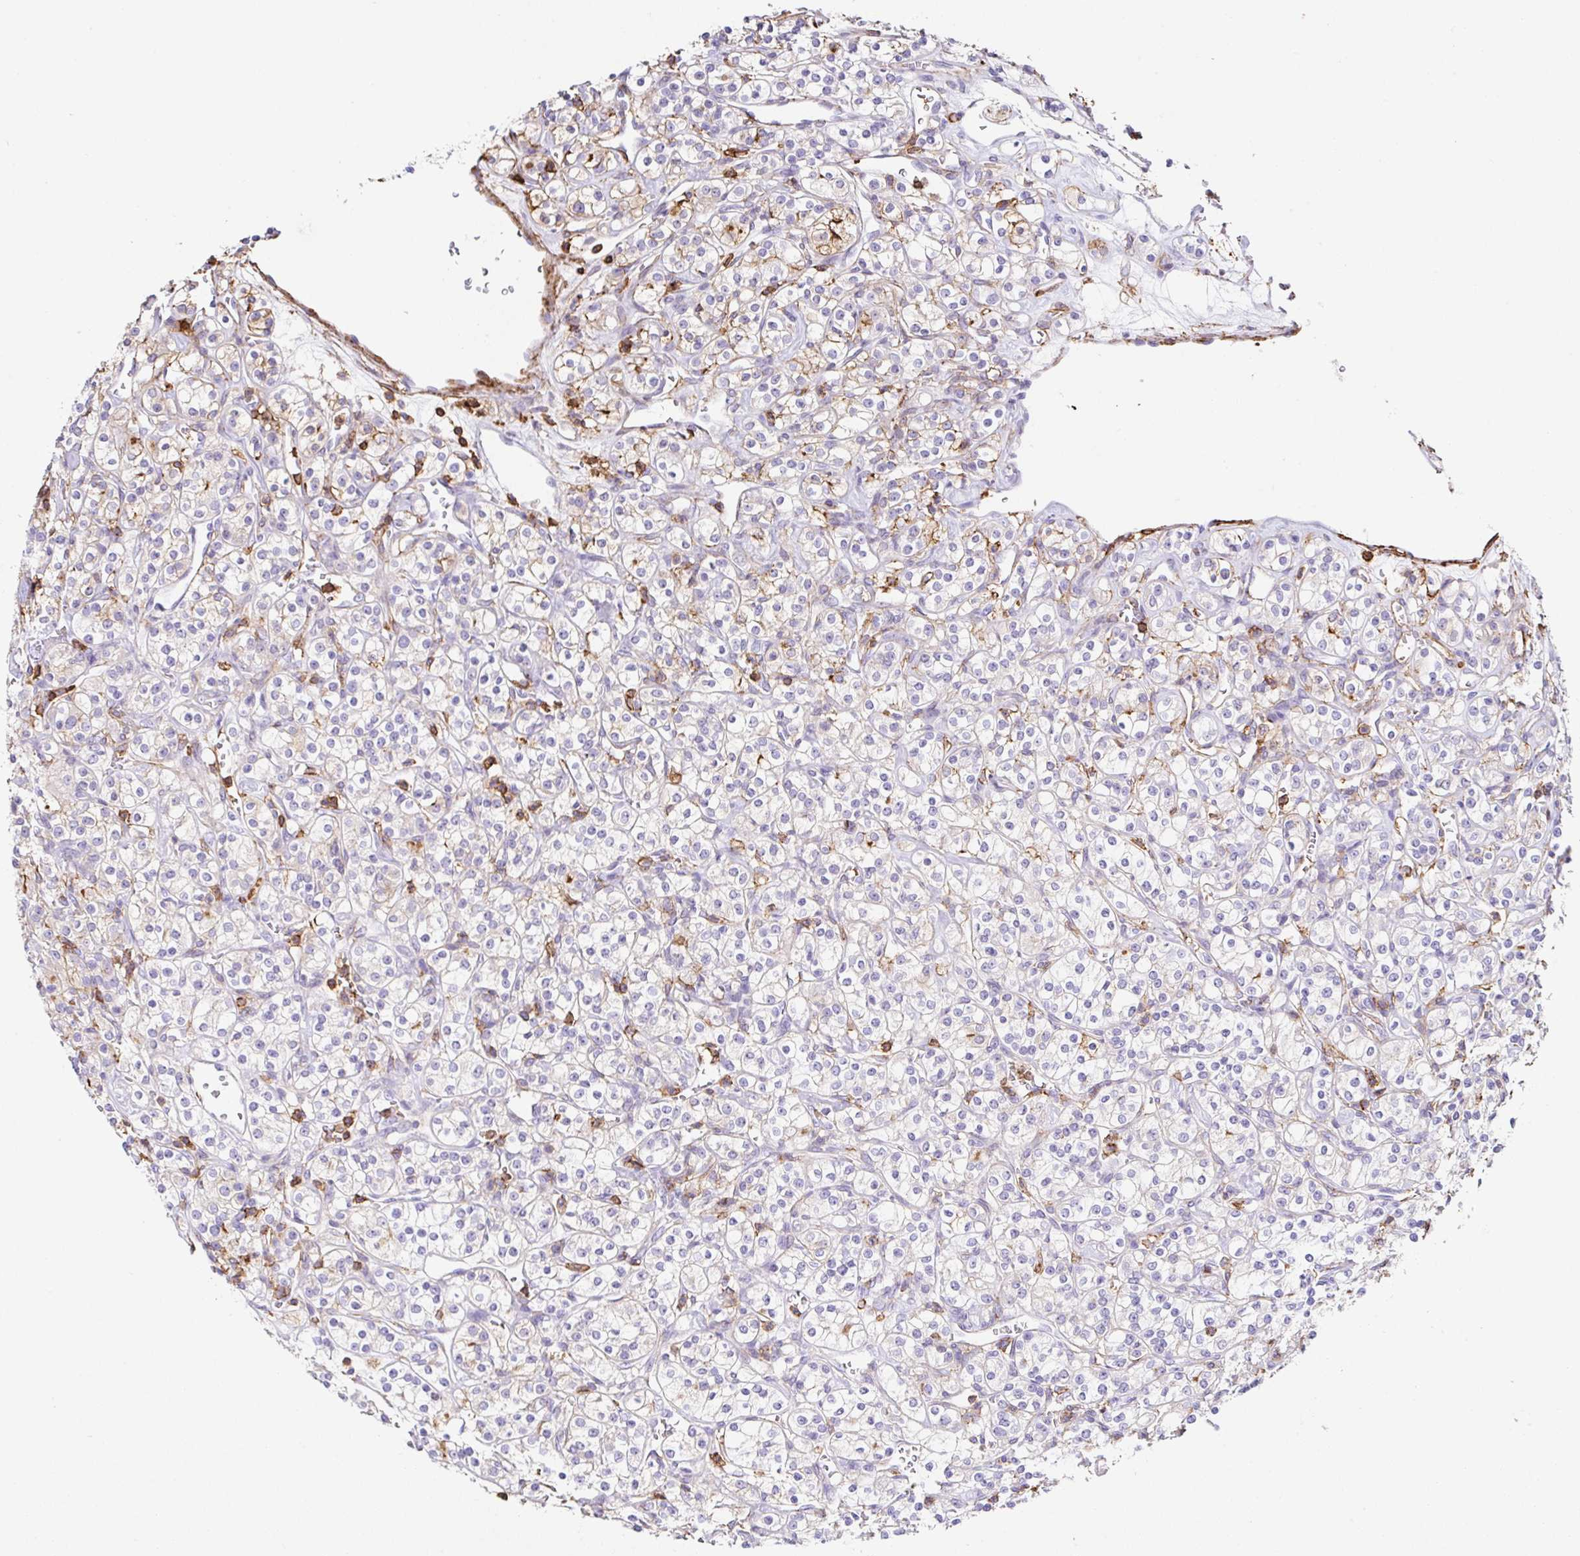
{"staining": {"intensity": "weak", "quantity": "25%-75%", "location": "cytoplasmic/membranous"}, "tissue": "renal cancer", "cell_type": "Tumor cells", "image_type": "cancer", "snomed": [{"axis": "morphology", "description": "Adenocarcinoma, NOS"}, {"axis": "topography", "description": "Kidney"}], "caption": "Immunohistochemistry (IHC) (DAB (3,3'-diaminobenzidine)) staining of renal cancer (adenocarcinoma) demonstrates weak cytoplasmic/membranous protein positivity in about 25%-75% of tumor cells.", "gene": "MTTP", "patient": {"sex": "male", "age": 77}}